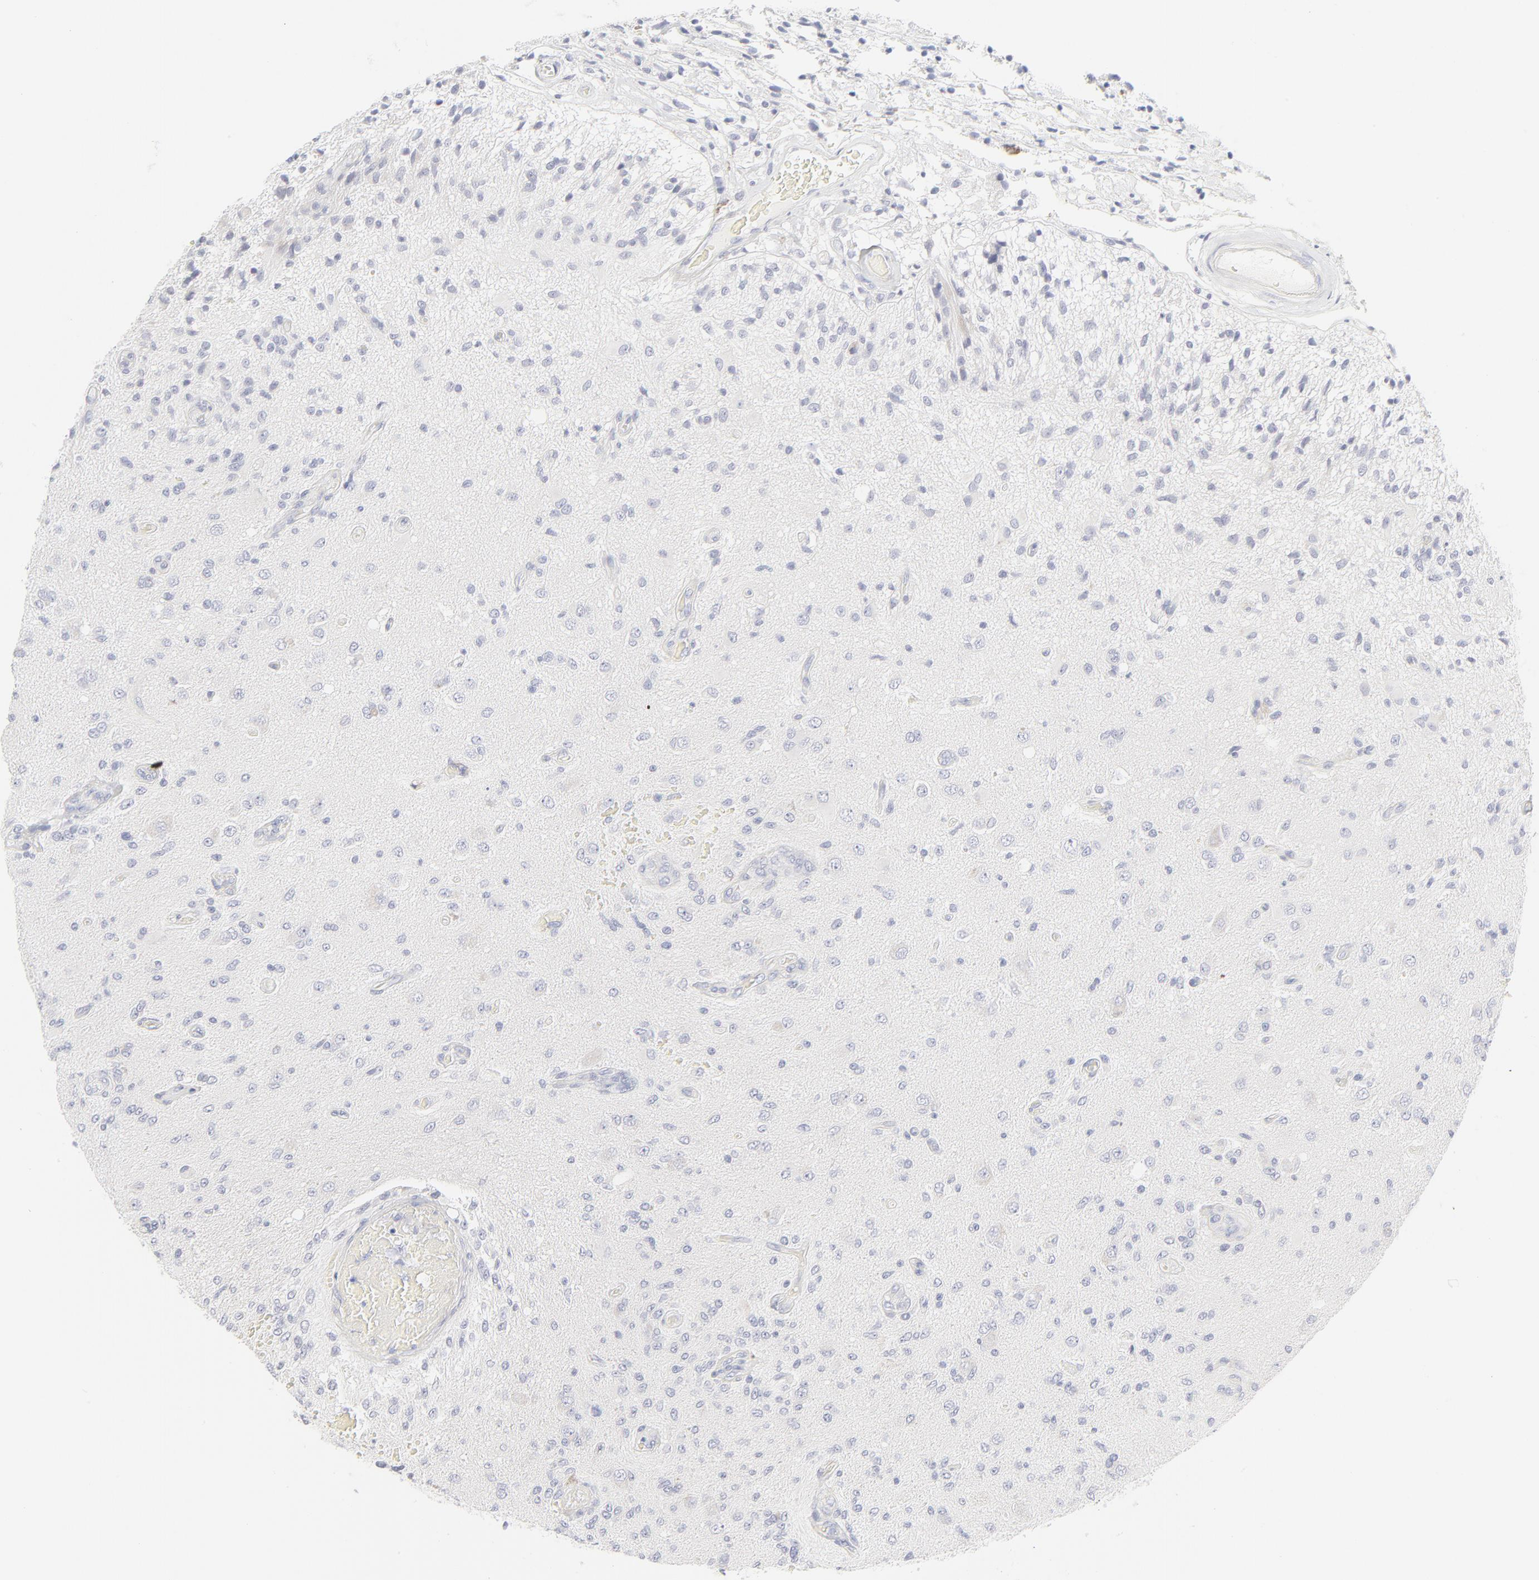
{"staining": {"intensity": "negative", "quantity": "none", "location": "none"}, "tissue": "glioma", "cell_type": "Tumor cells", "image_type": "cancer", "snomed": [{"axis": "morphology", "description": "Normal tissue, NOS"}, {"axis": "morphology", "description": "Glioma, malignant, High grade"}, {"axis": "topography", "description": "Cerebral cortex"}], "caption": "The immunohistochemistry histopathology image has no significant positivity in tumor cells of glioma tissue. (IHC, brightfield microscopy, high magnification).", "gene": "NPNT", "patient": {"sex": "male", "age": 77}}